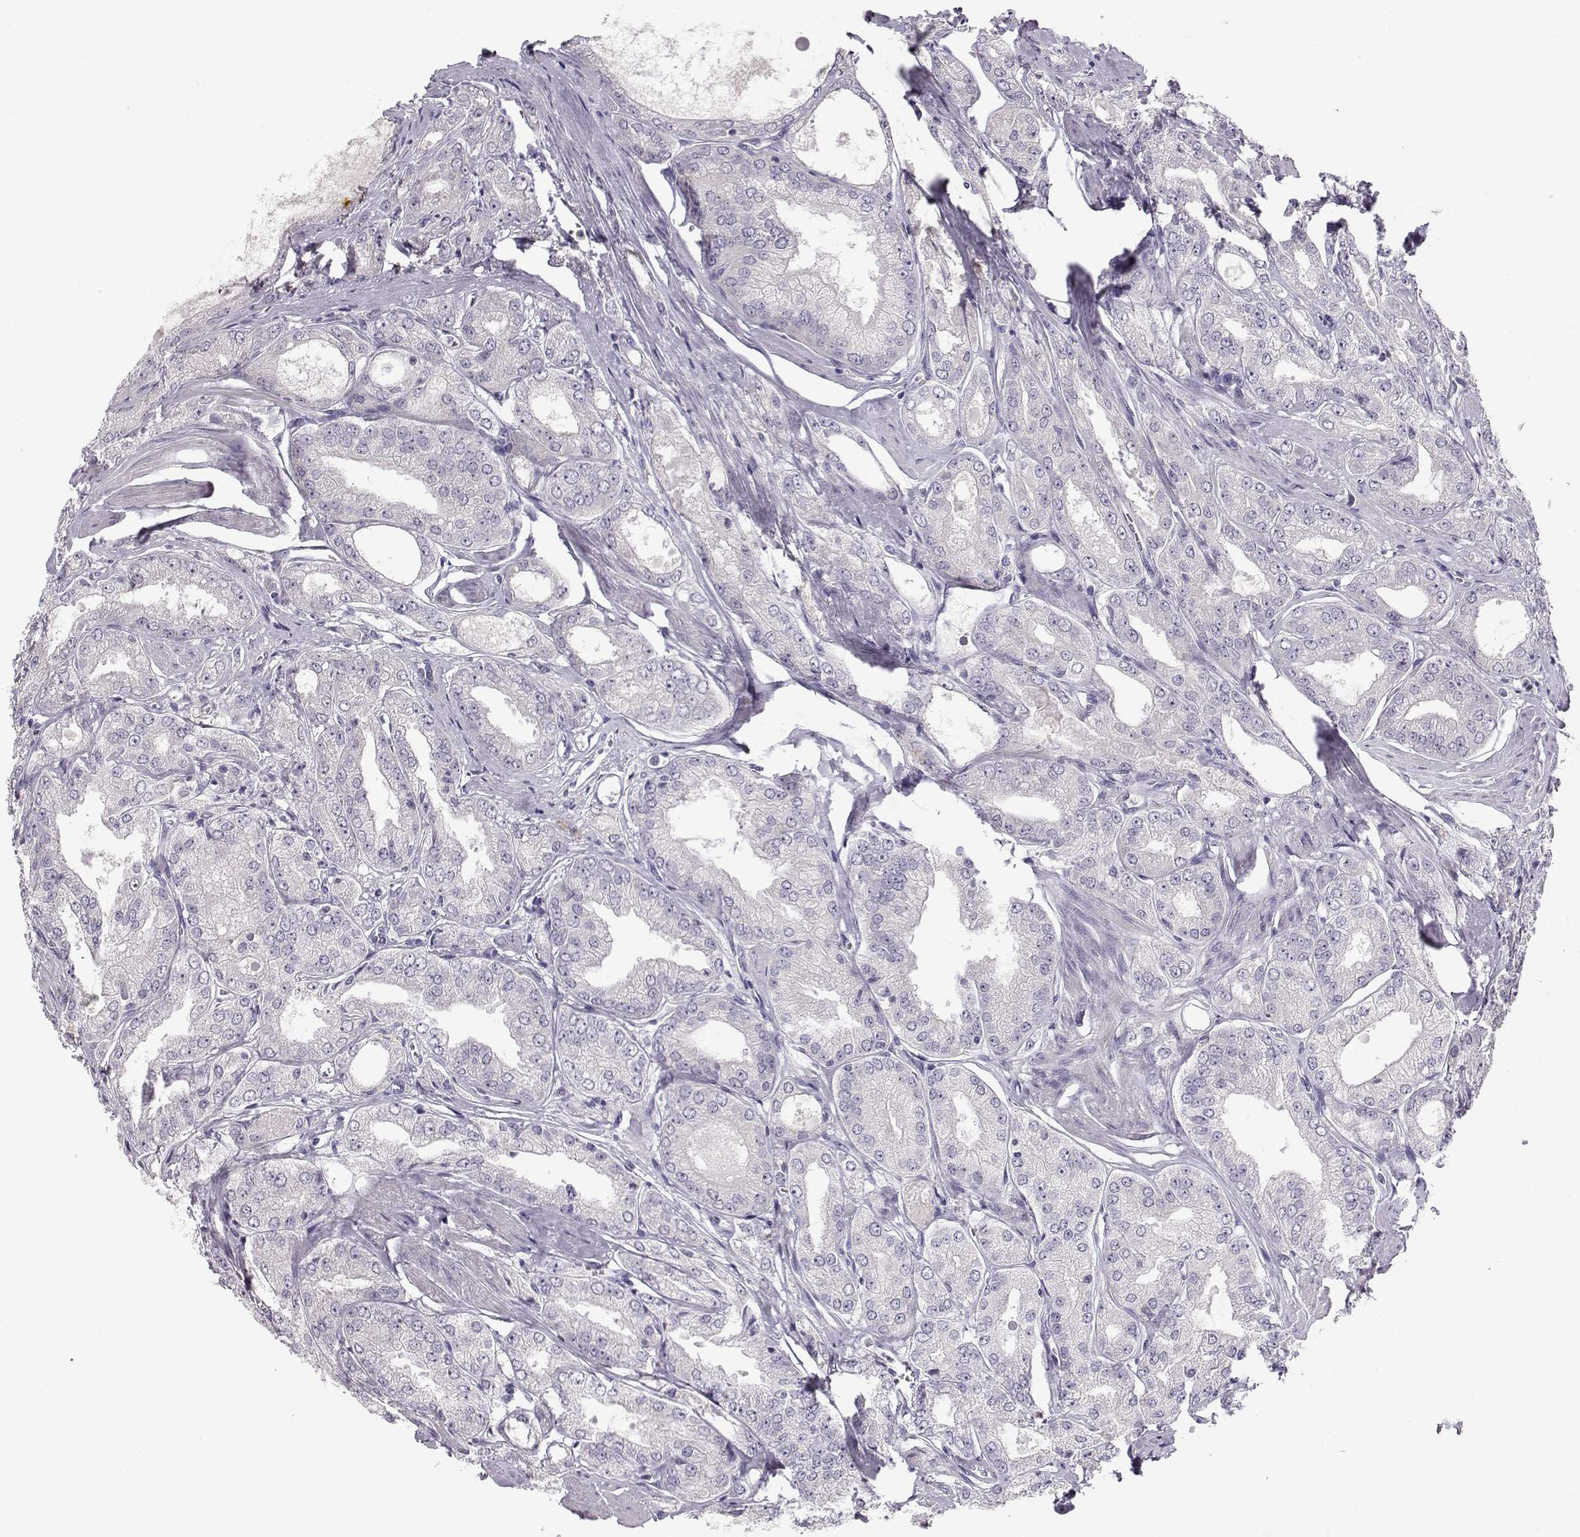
{"staining": {"intensity": "negative", "quantity": "none", "location": "none"}, "tissue": "prostate cancer", "cell_type": "Tumor cells", "image_type": "cancer", "snomed": [{"axis": "morphology", "description": "Adenocarcinoma, NOS"}, {"axis": "morphology", "description": "Adenocarcinoma, High grade"}, {"axis": "topography", "description": "Prostate"}], "caption": "Immunohistochemistry histopathology image of neoplastic tissue: adenocarcinoma (prostate) stained with DAB reveals no significant protein staining in tumor cells.", "gene": "GRK1", "patient": {"sex": "male", "age": 70}}